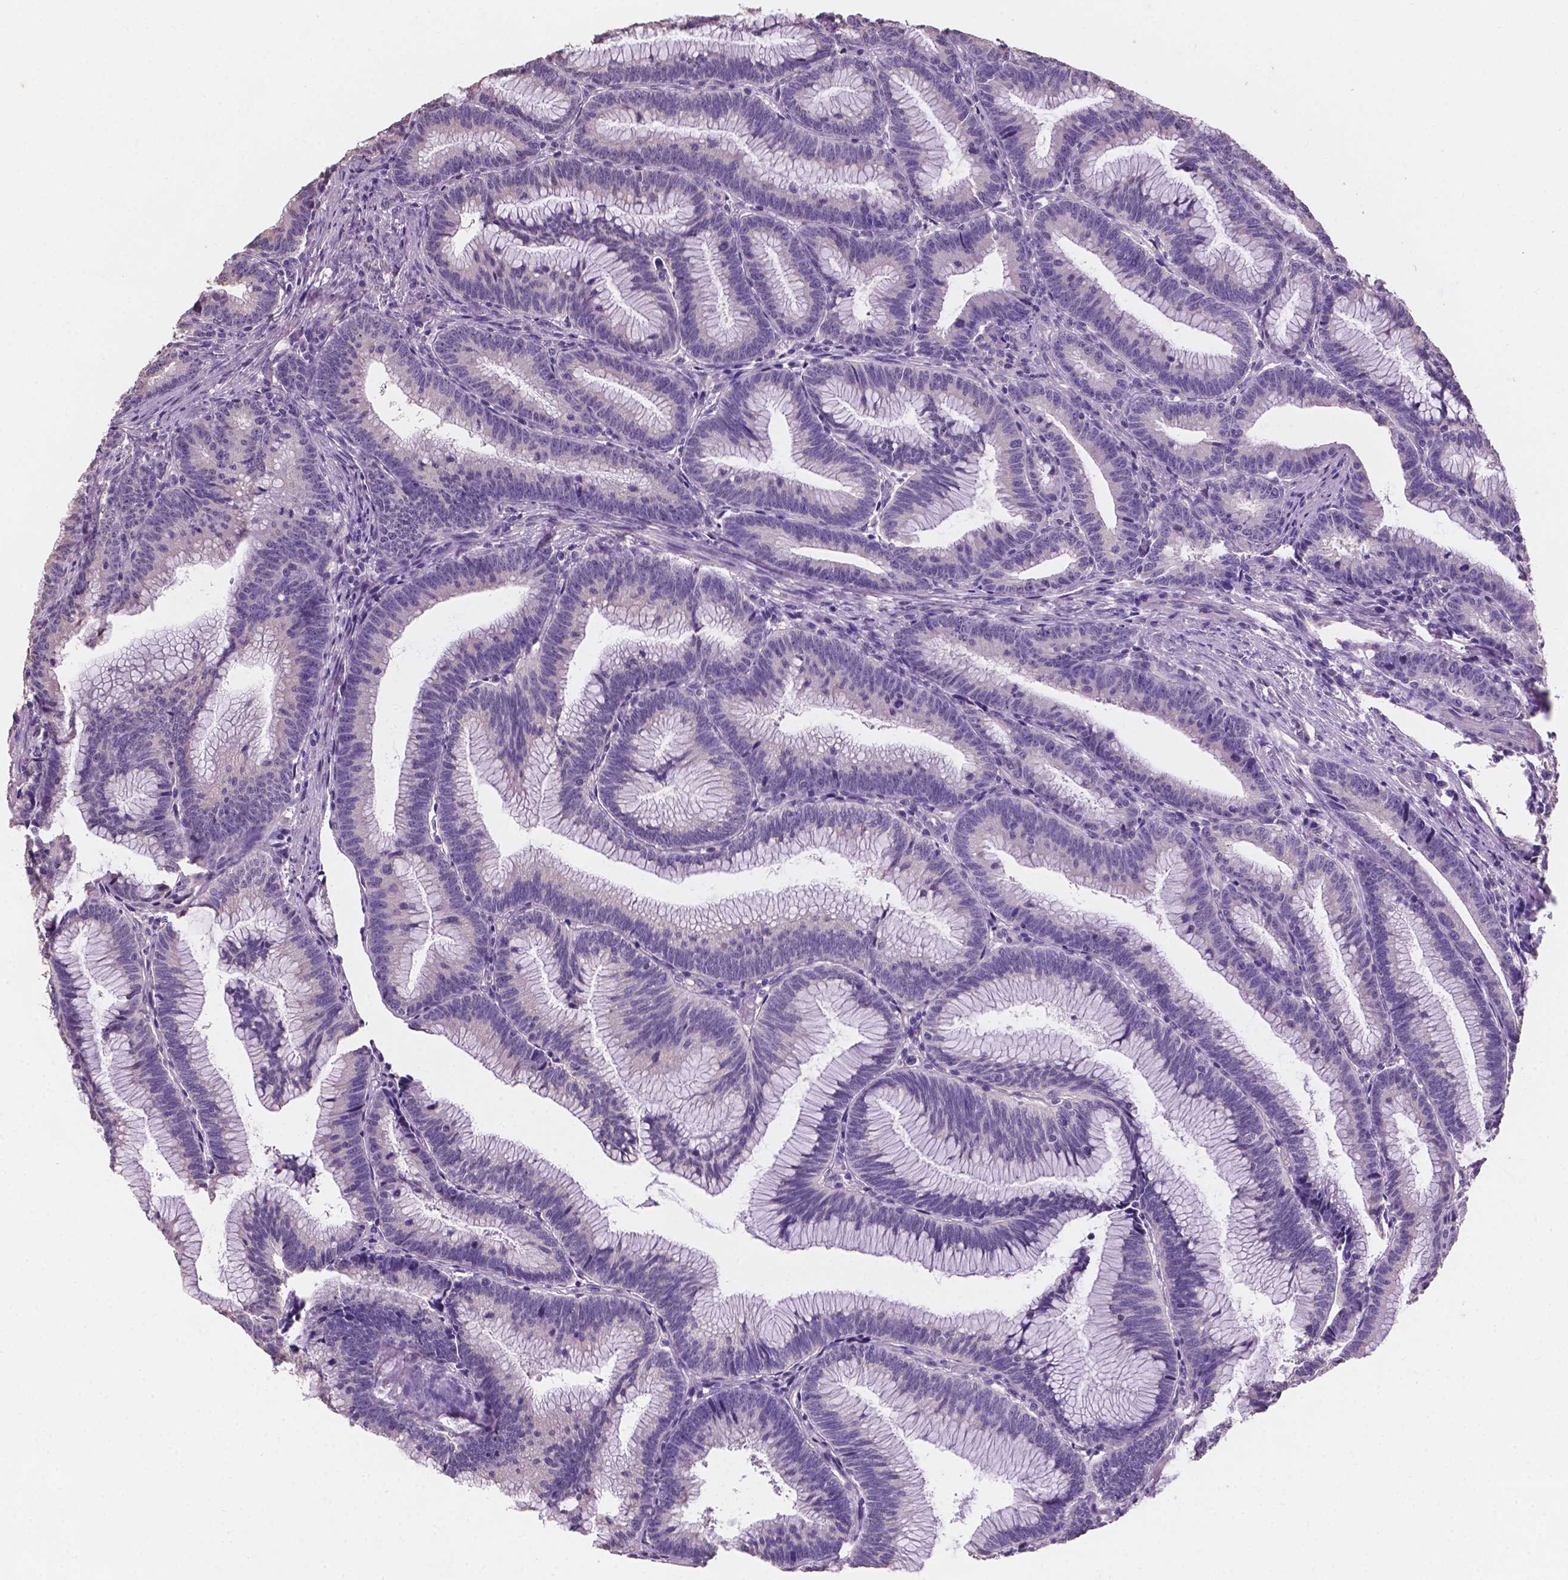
{"staining": {"intensity": "negative", "quantity": "none", "location": "none"}, "tissue": "colorectal cancer", "cell_type": "Tumor cells", "image_type": "cancer", "snomed": [{"axis": "morphology", "description": "Adenocarcinoma, NOS"}, {"axis": "topography", "description": "Colon"}], "caption": "This is an immunohistochemistry photomicrograph of adenocarcinoma (colorectal). There is no positivity in tumor cells.", "gene": "SBSN", "patient": {"sex": "female", "age": 78}}